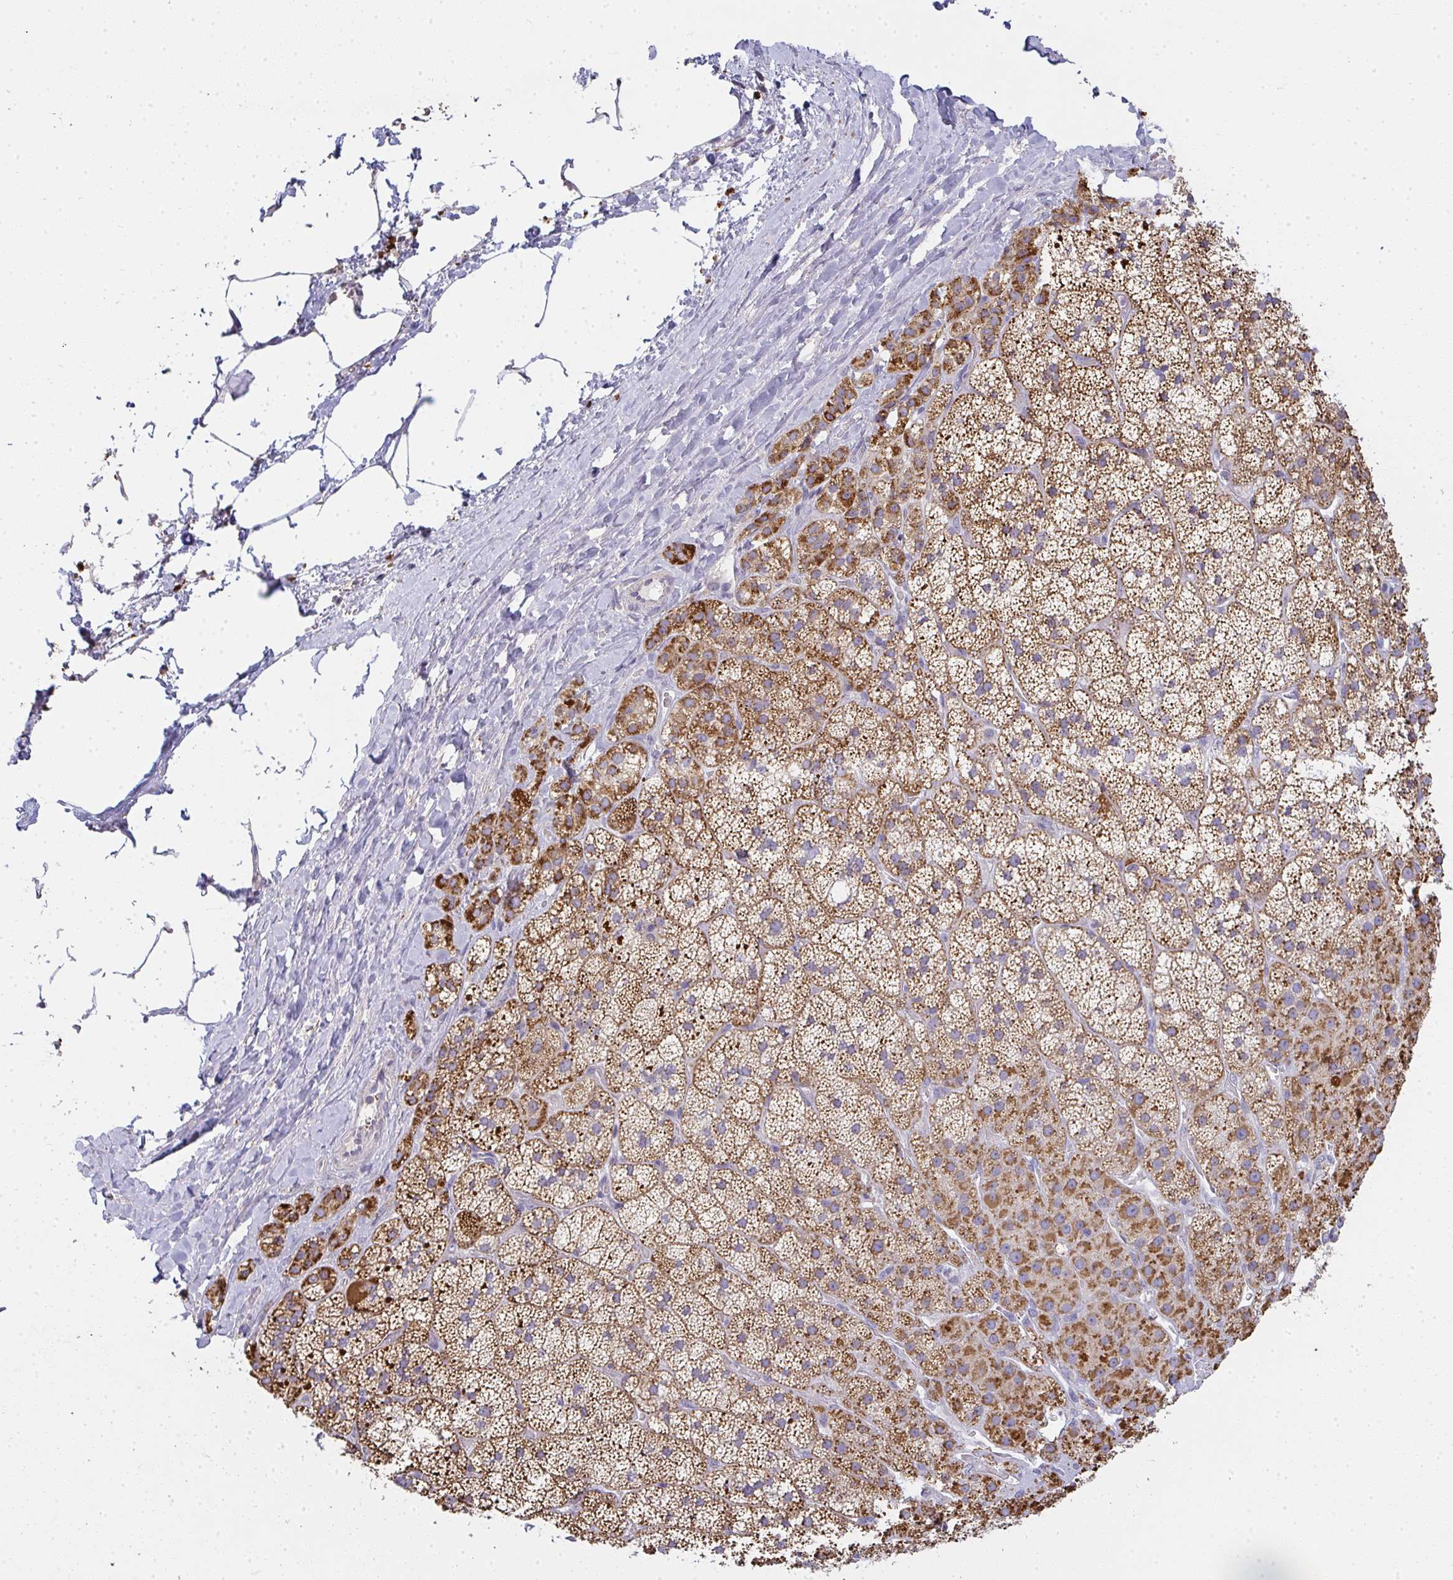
{"staining": {"intensity": "strong", "quantity": ">75%", "location": "cytoplasmic/membranous"}, "tissue": "adrenal gland", "cell_type": "Glandular cells", "image_type": "normal", "snomed": [{"axis": "morphology", "description": "Normal tissue, NOS"}, {"axis": "topography", "description": "Adrenal gland"}], "caption": "Immunohistochemistry of normal adrenal gland shows high levels of strong cytoplasmic/membranous expression in about >75% of glandular cells. (DAB (3,3'-diaminobenzidine) = brown stain, brightfield microscopy at high magnification).", "gene": "TMEM219", "patient": {"sex": "male", "age": 57}}